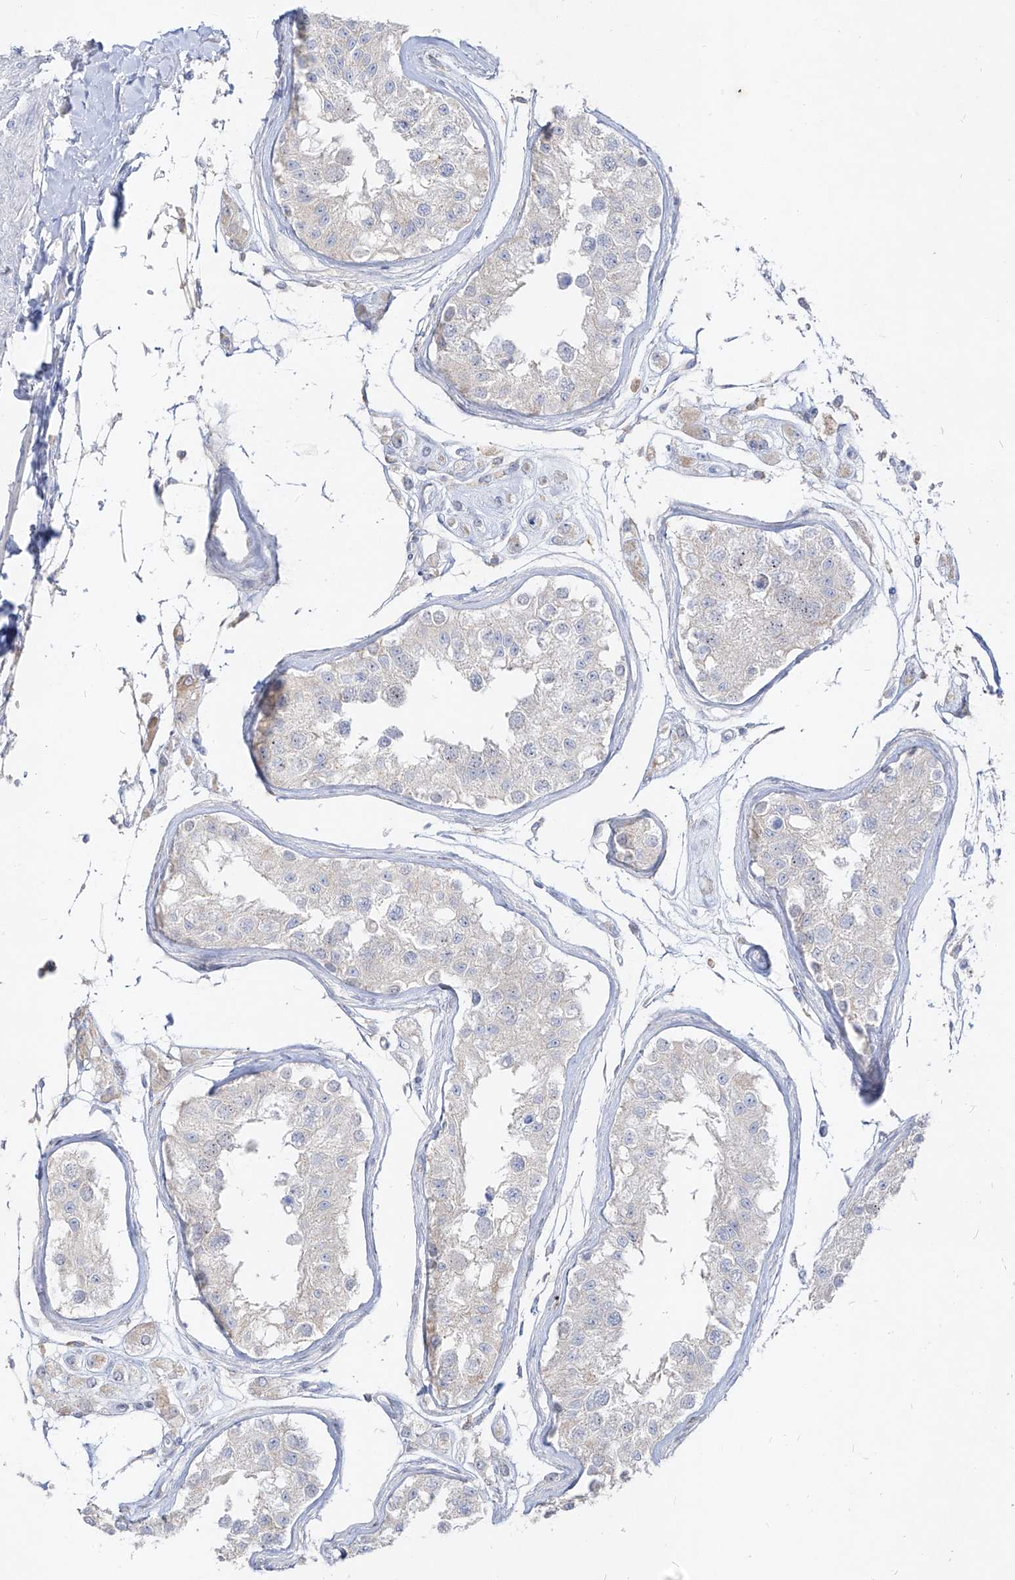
{"staining": {"intensity": "negative", "quantity": "none", "location": "none"}, "tissue": "testis", "cell_type": "Cells in seminiferous ducts", "image_type": "normal", "snomed": [{"axis": "morphology", "description": "Normal tissue, NOS"}, {"axis": "morphology", "description": "Adenocarcinoma, metastatic, NOS"}, {"axis": "topography", "description": "Testis"}], "caption": "Normal testis was stained to show a protein in brown. There is no significant positivity in cells in seminiferous ducts. (DAB (3,3'-diaminobenzidine) immunohistochemistry (IHC), high magnification).", "gene": "RBFOX3", "patient": {"sex": "male", "age": 26}}